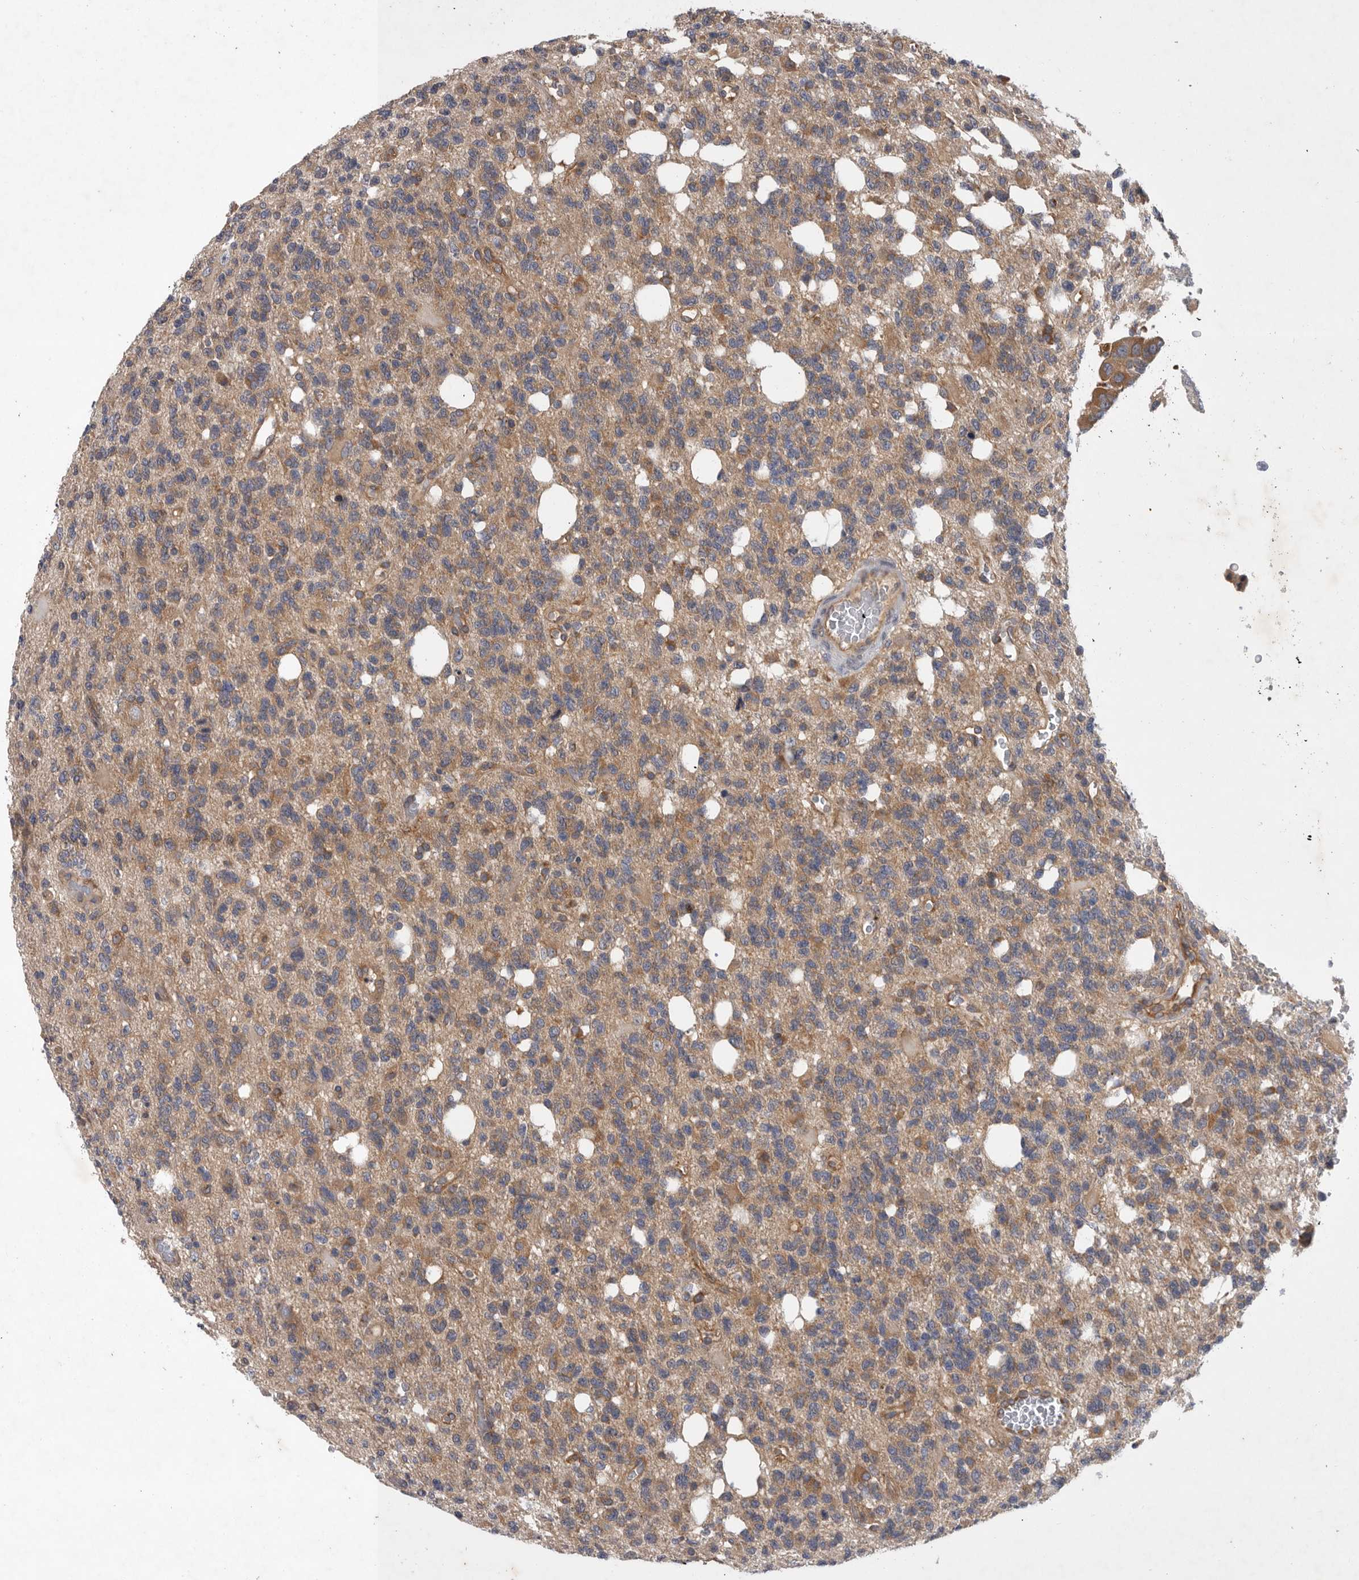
{"staining": {"intensity": "moderate", "quantity": "25%-75%", "location": "cytoplasmic/membranous"}, "tissue": "glioma", "cell_type": "Tumor cells", "image_type": "cancer", "snomed": [{"axis": "morphology", "description": "Glioma, malignant, High grade"}, {"axis": "topography", "description": "Brain"}], "caption": "Immunohistochemical staining of glioma reveals medium levels of moderate cytoplasmic/membranous protein expression in approximately 25%-75% of tumor cells. The protein is shown in brown color, while the nuclei are stained blue.", "gene": "C1orf109", "patient": {"sex": "female", "age": 62}}